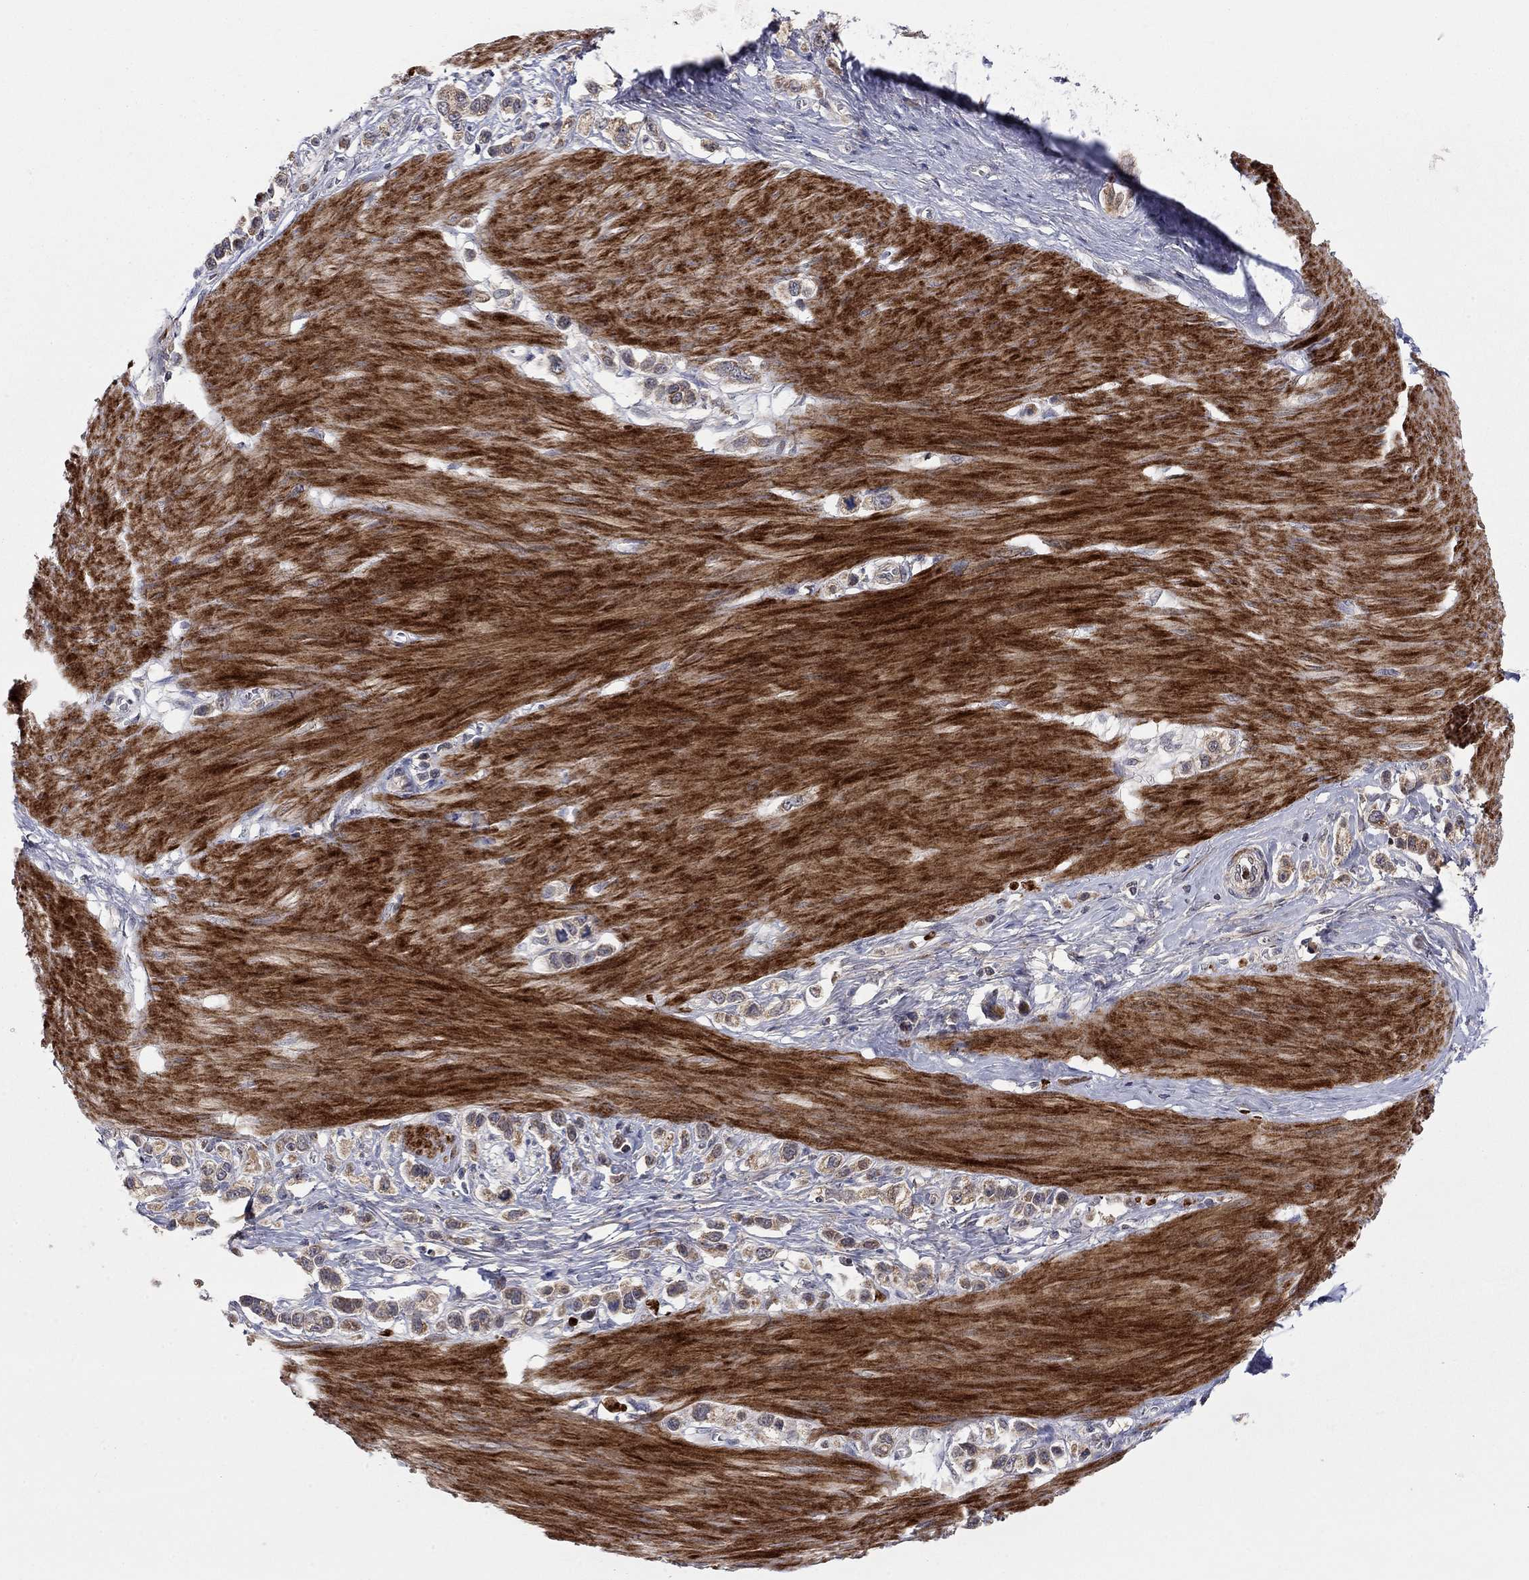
{"staining": {"intensity": "weak", "quantity": ">75%", "location": "cytoplasmic/membranous"}, "tissue": "stomach cancer", "cell_type": "Tumor cells", "image_type": "cancer", "snomed": [{"axis": "morphology", "description": "Normal tissue, NOS"}, {"axis": "morphology", "description": "Adenocarcinoma, NOS"}, {"axis": "morphology", "description": "Adenocarcinoma, High grade"}, {"axis": "topography", "description": "Stomach, upper"}, {"axis": "topography", "description": "Stomach"}], "caption": "A brown stain labels weak cytoplasmic/membranous expression of a protein in human stomach cancer (high-grade adenocarcinoma) tumor cells.", "gene": "IDS", "patient": {"sex": "female", "age": 65}}